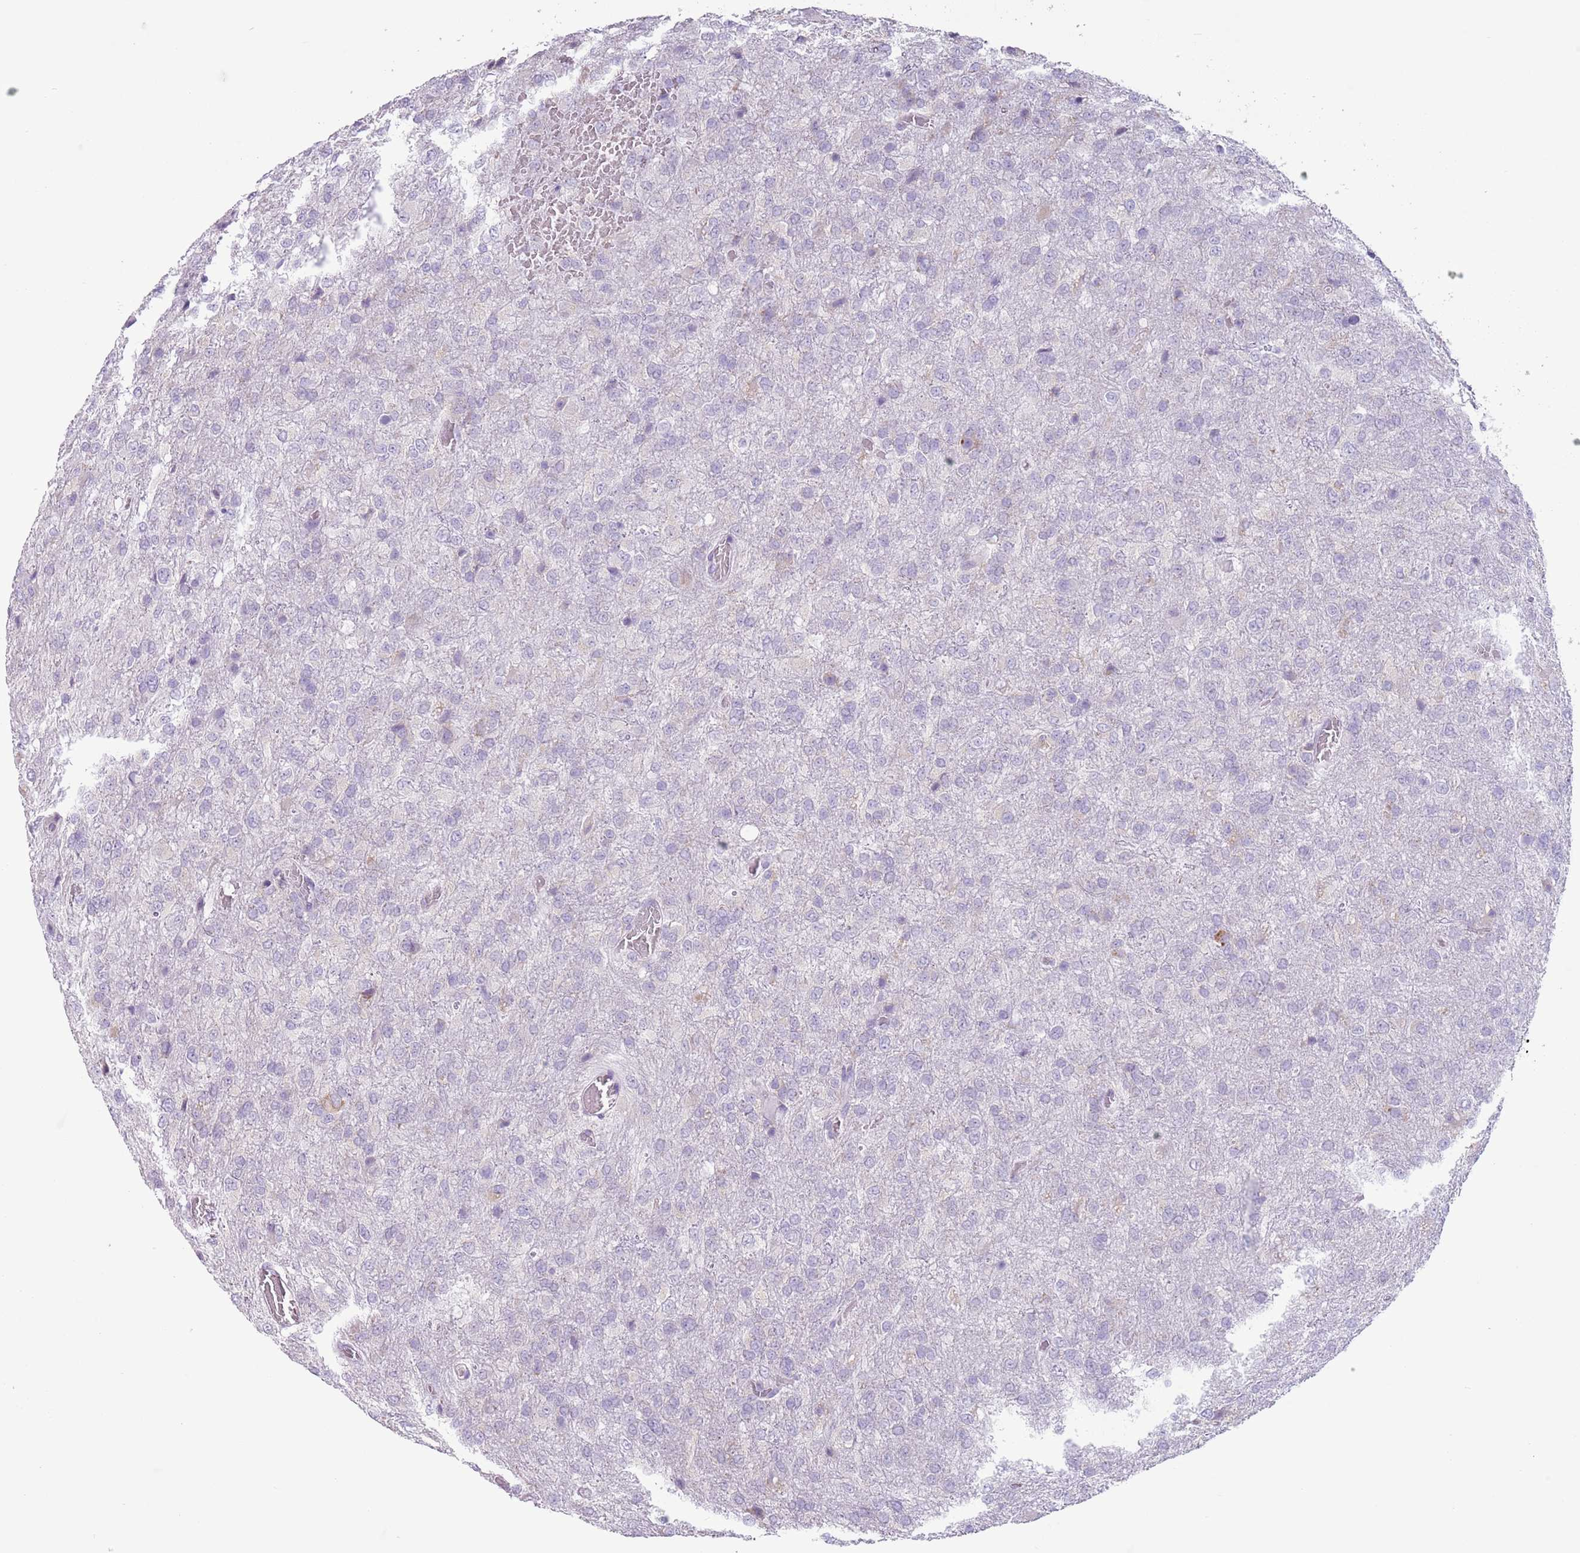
{"staining": {"intensity": "negative", "quantity": "none", "location": "none"}, "tissue": "glioma", "cell_type": "Tumor cells", "image_type": "cancer", "snomed": [{"axis": "morphology", "description": "Glioma, malignant, High grade"}, {"axis": "topography", "description": "Brain"}], "caption": "Protein analysis of malignant glioma (high-grade) exhibits no significant staining in tumor cells.", "gene": "HYOU1", "patient": {"sex": "female", "age": 74}}